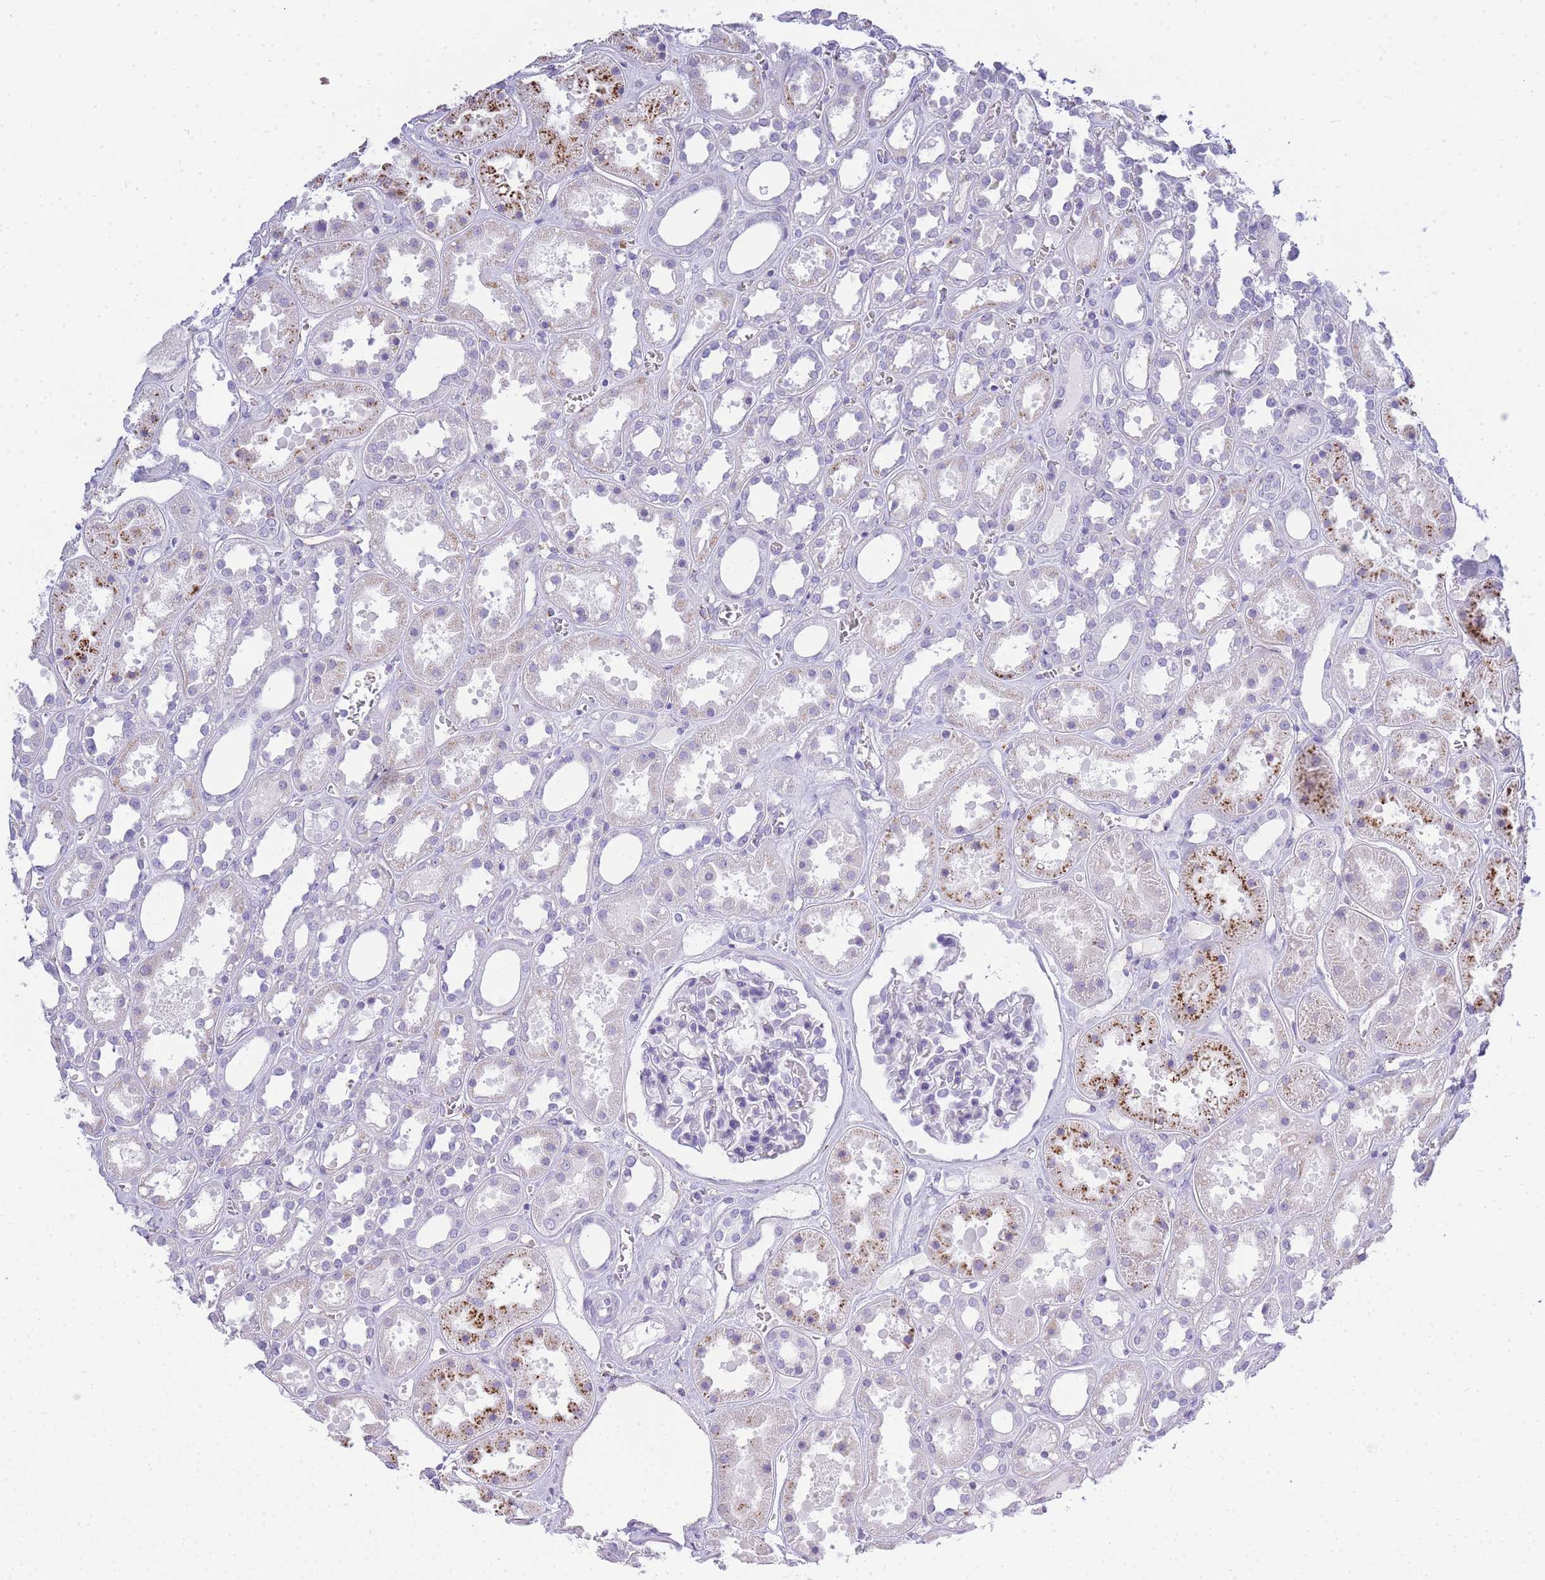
{"staining": {"intensity": "negative", "quantity": "none", "location": "none"}, "tissue": "kidney", "cell_type": "Cells in glomeruli", "image_type": "normal", "snomed": [{"axis": "morphology", "description": "Normal tissue, NOS"}, {"axis": "topography", "description": "Kidney"}], "caption": "IHC micrograph of unremarkable human kidney stained for a protein (brown), which demonstrates no expression in cells in glomeruli.", "gene": "RHO", "patient": {"sex": "female", "age": 41}}